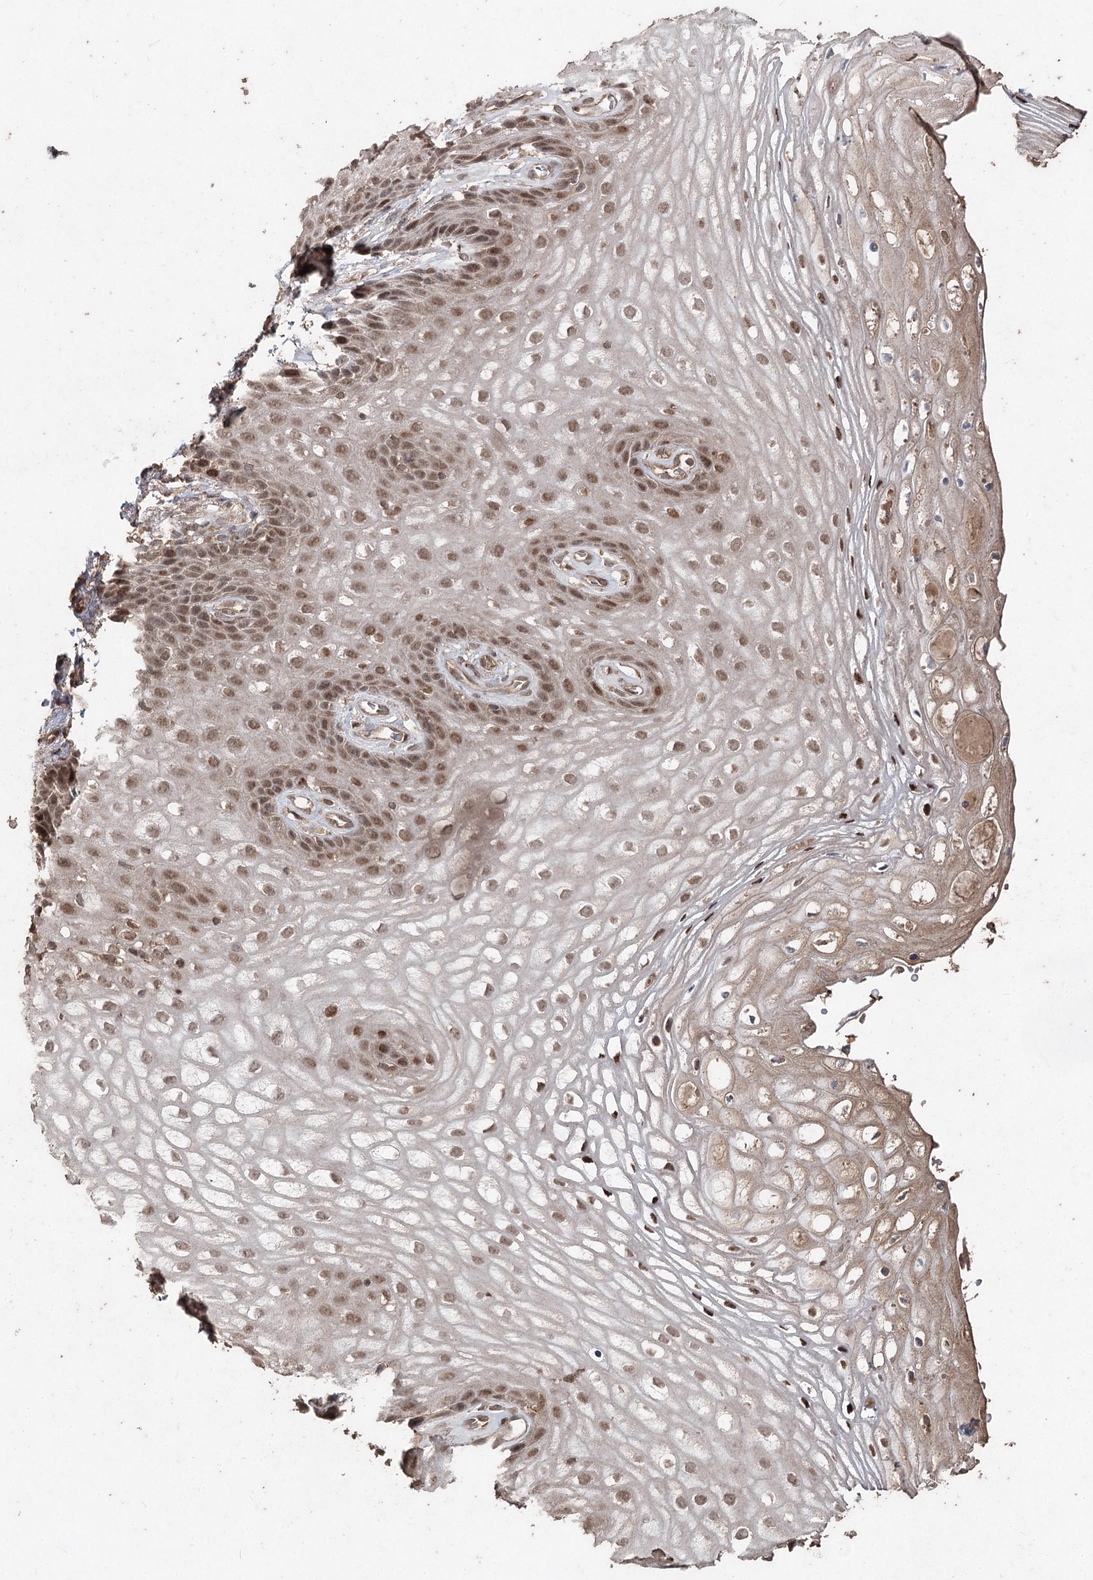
{"staining": {"intensity": "moderate", "quantity": "25%-75%", "location": "nuclear"}, "tissue": "vagina", "cell_type": "Squamous epithelial cells", "image_type": "normal", "snomed": [{"axis": "morphology", "description": "Normal tissue, NOS"}, {"axis": "topography", "description": "Vagina"}], "caption": "DAB (3,3'-diaminobenzidine) immunohistochemical staining of normal human vagina reveals moderate nuclear protein staining in about 25%-75% of squamous epithelial cells. (Brightfield microscopy of DAB IHC at high magnification).", "gene": "FBXO7", "patient": {"sex": "female", "age": 60}}